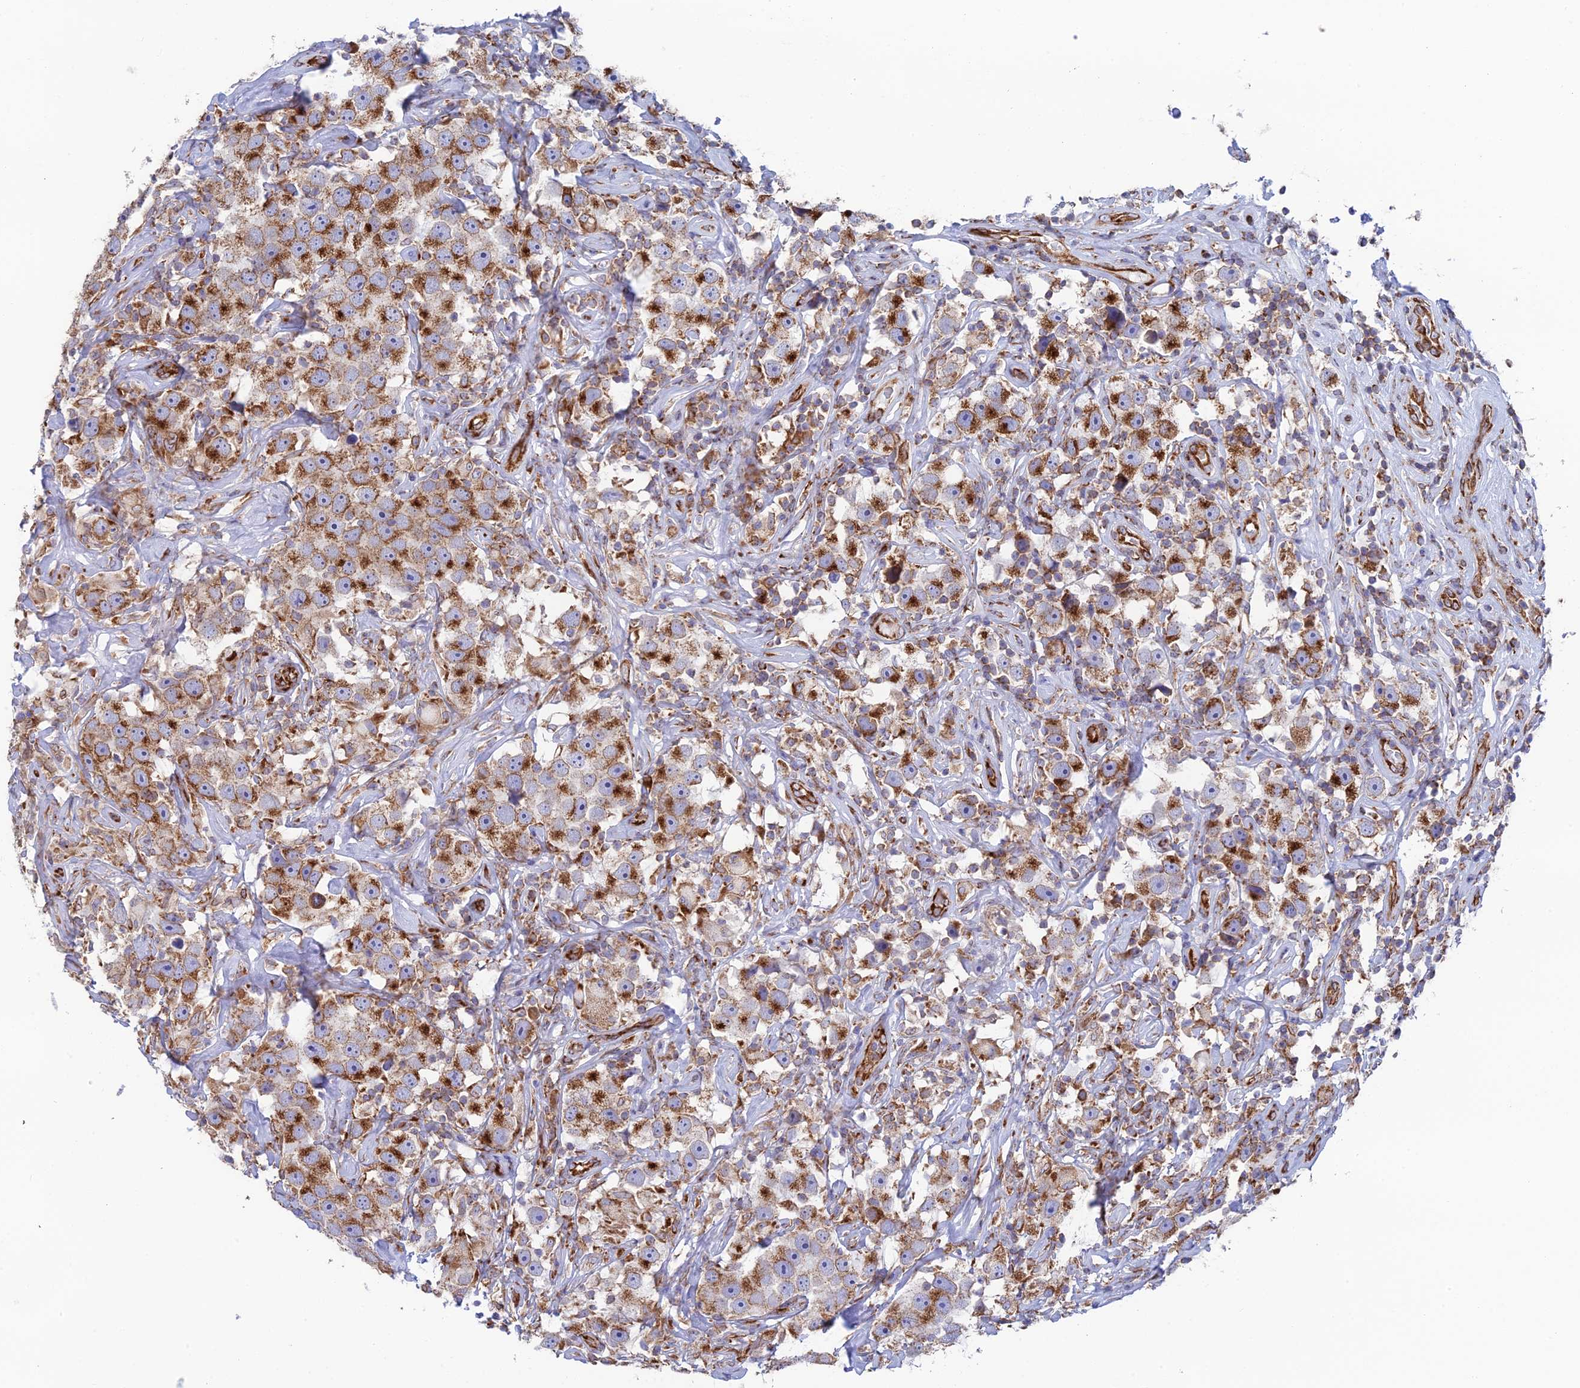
{"staining": {"intensity": "strong", "quantity": "25%-75%", "location": "cytoplasmic/membranous"}, "tissue": "testis cancer", "cell_type": "Tumor cells", "image_type": "cancer", "snomed": [{"axis": "morphology", "description": "Seminoma, NOS"}, {"axis": "topography", "description": "Testis"}], "caption": "Testis seminoma stained for a protein (brown) exhibits strong cytoplasmic/membranous positive expression in about 25%-75% of tumor cells.", "gene": "CCDC69", "patient": {"sex": "male", "age": 49}}